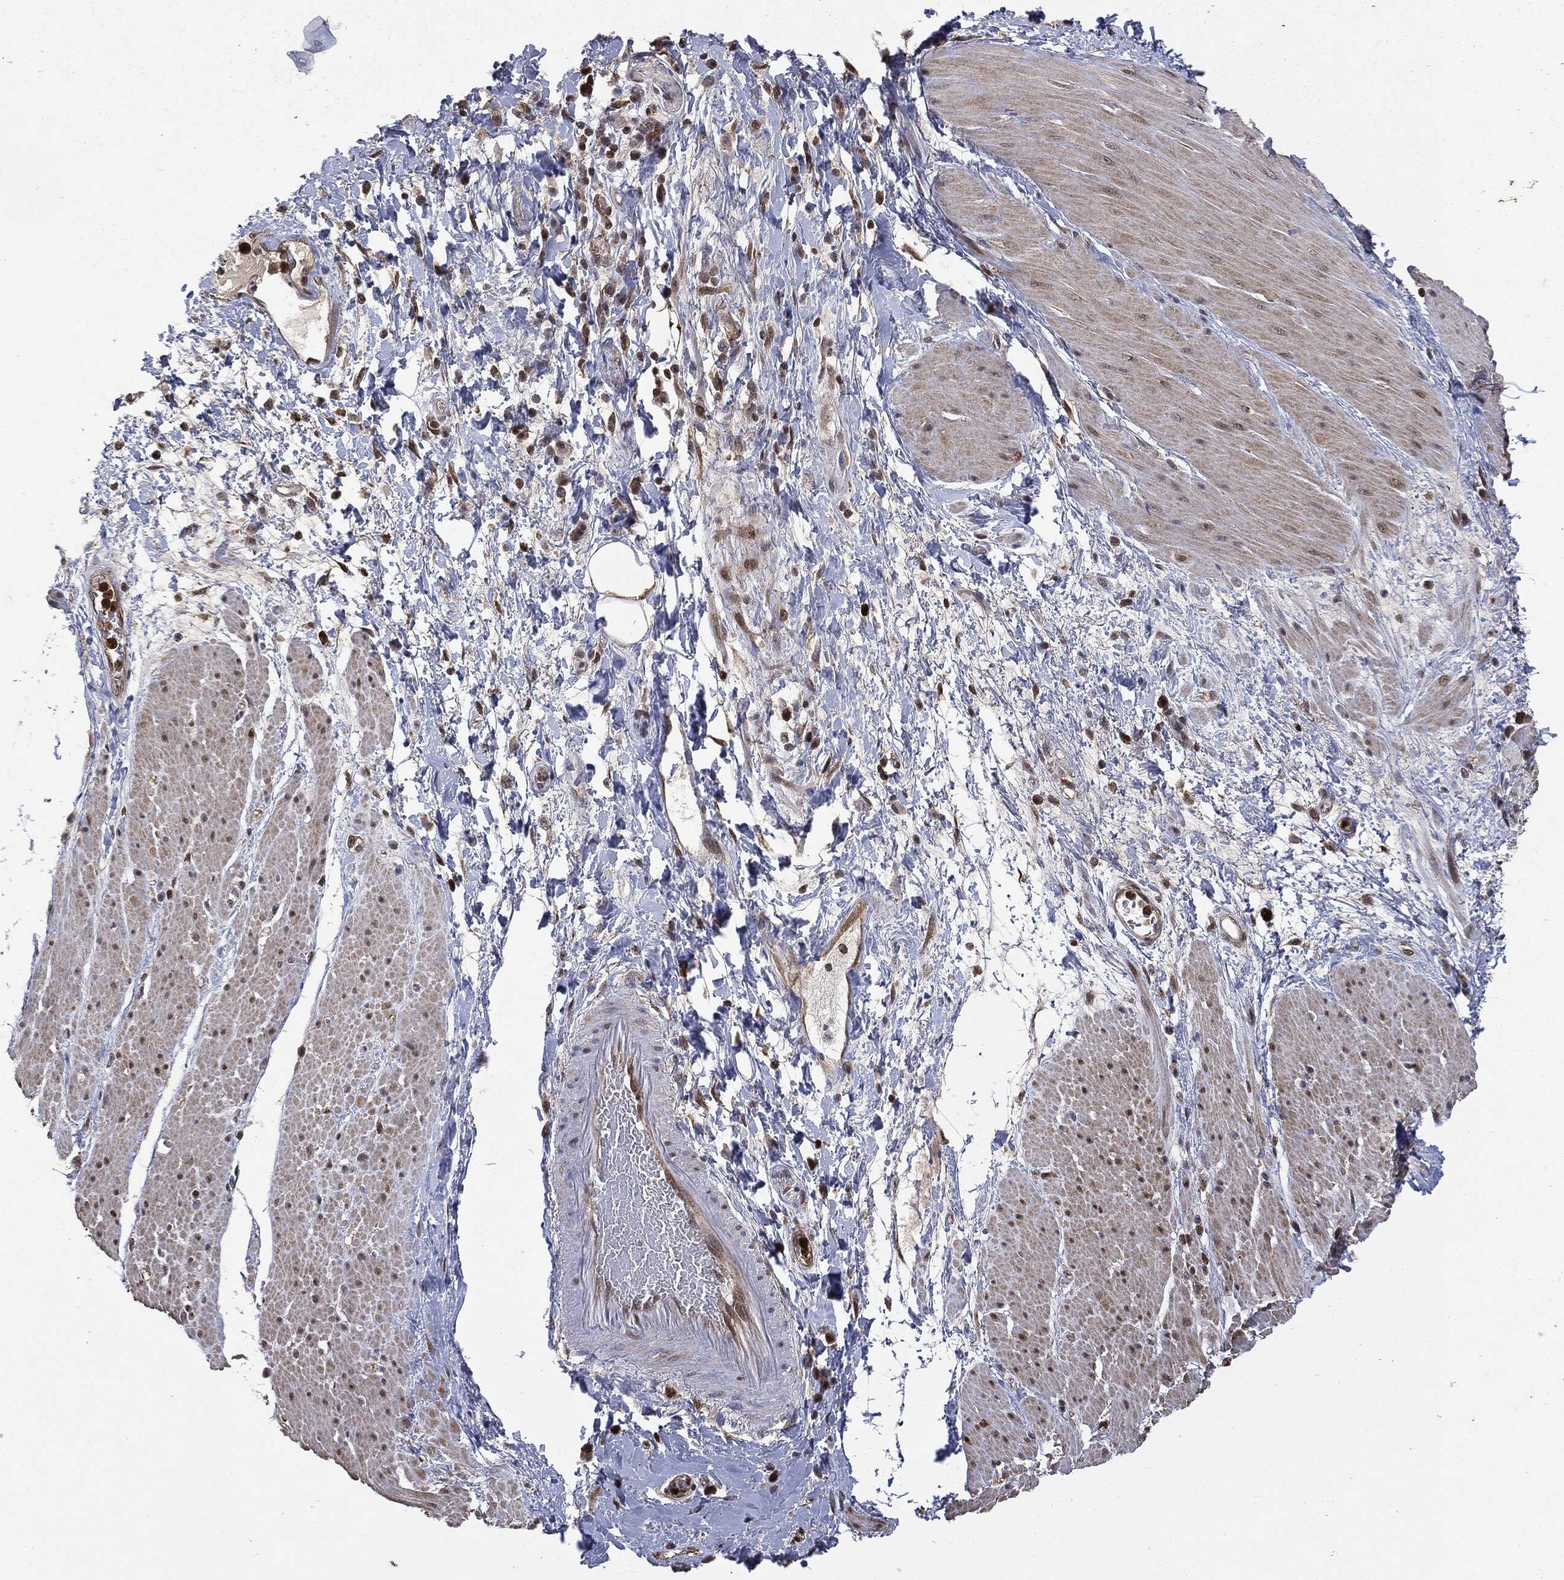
{"staining": {"intensity": "weak", "quantity": "25%-75%", "location": "cytoplasmic/membranous,nuclear"}, "tissue": "smooth muscle", "cell_type": "Smooth muscle cells", "image_type": "normal", "snomed": [{"axis": "morphology", "description": "Normal tissue, NOS"}, {"axis": "topography", "description": "Soft tissue"}, {"axis": "topography", "description": "Smooth muscle"}], "caption": "The micrograph reveals staining of unremarkable smooth muscle, revealing weak cytoplasmic/membranous,nuclear protein staining (brown color) within smooth muscle cells. (DAB (3,3'-diaminobenzidine) IHC, brown staining for protein, blue staining for nuclei).", "gene": "GPI", "patient": {"sex": "male", "age": 72}}